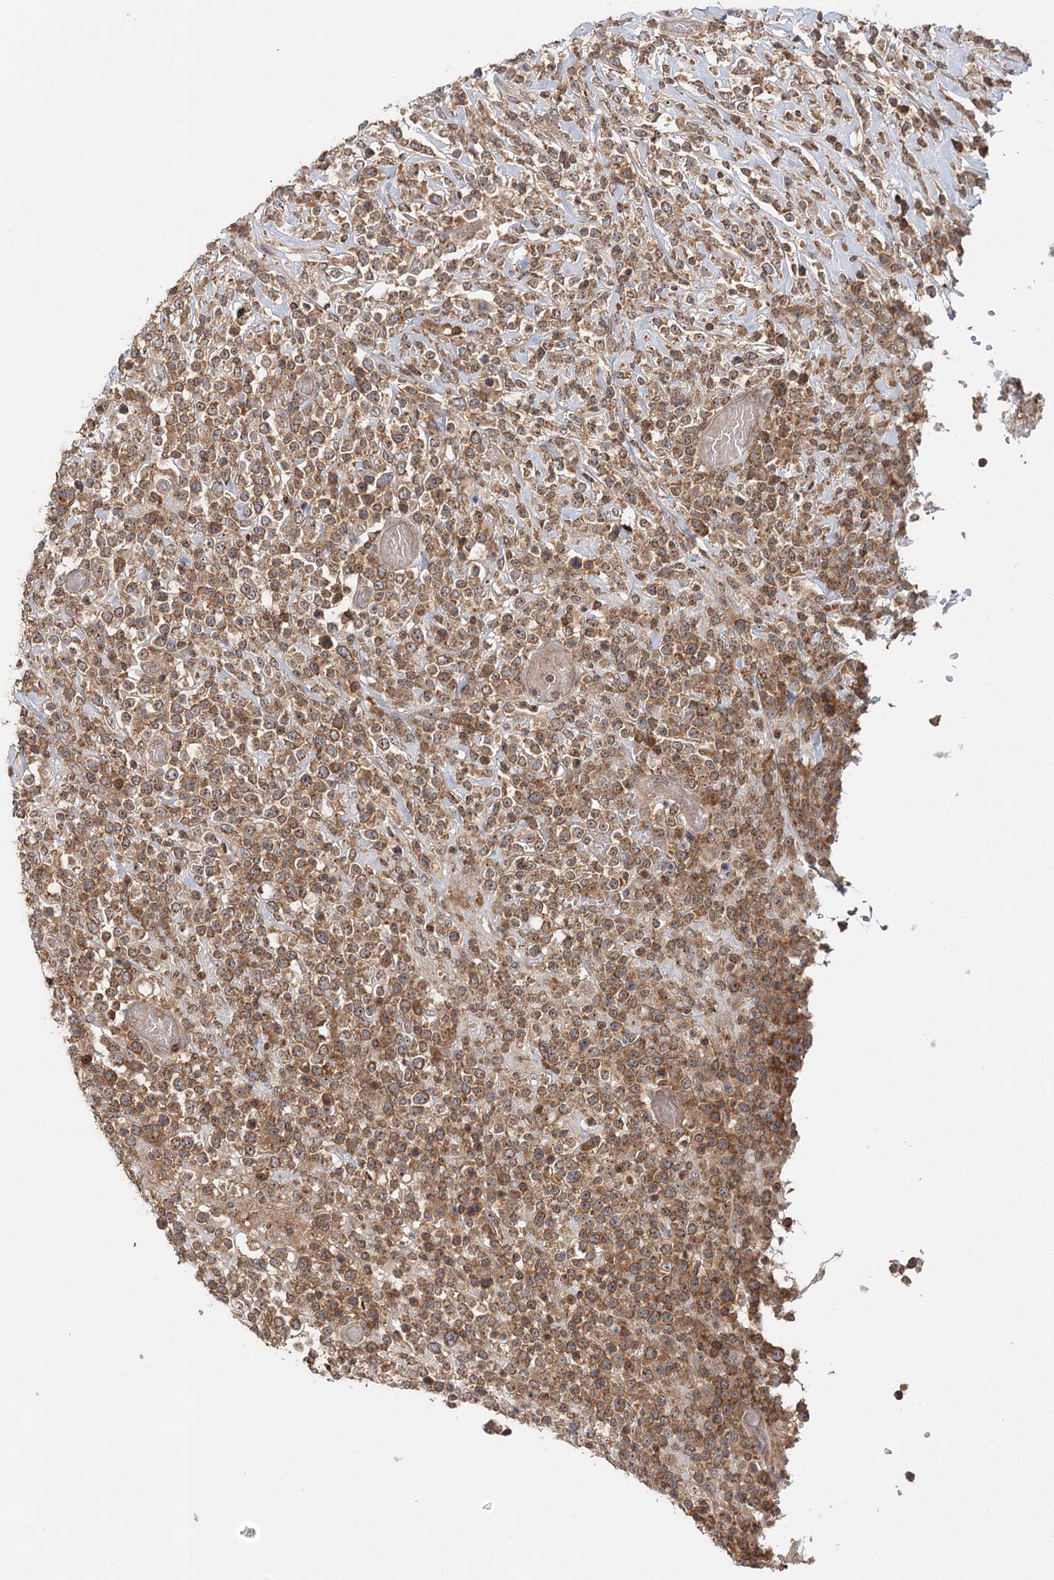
{"staining": {"intensity": "moderate", "quantity": "25%-75%", "location": "cytoplasmic/membranous,nuclear"}, "tissue": "lymphoma", "cell_type": "Tumor cells", "image_type": "cancer", "snomed": [{"axis": "morphology", "description": "Malignant lymphoma, non-Hodgkin's type, High grade"}, {"axis": "topography", "description": "Colon"}], "caption": "A photomicrograph of human lymphoma stained for a protein reveals moderate cytoplasmic/membranous and nuclear brown staining in tumor cells. Nuclei are stained in blue.", "gene": "RAPGEF6", "patient": {"sex": "female", "age": 53}}